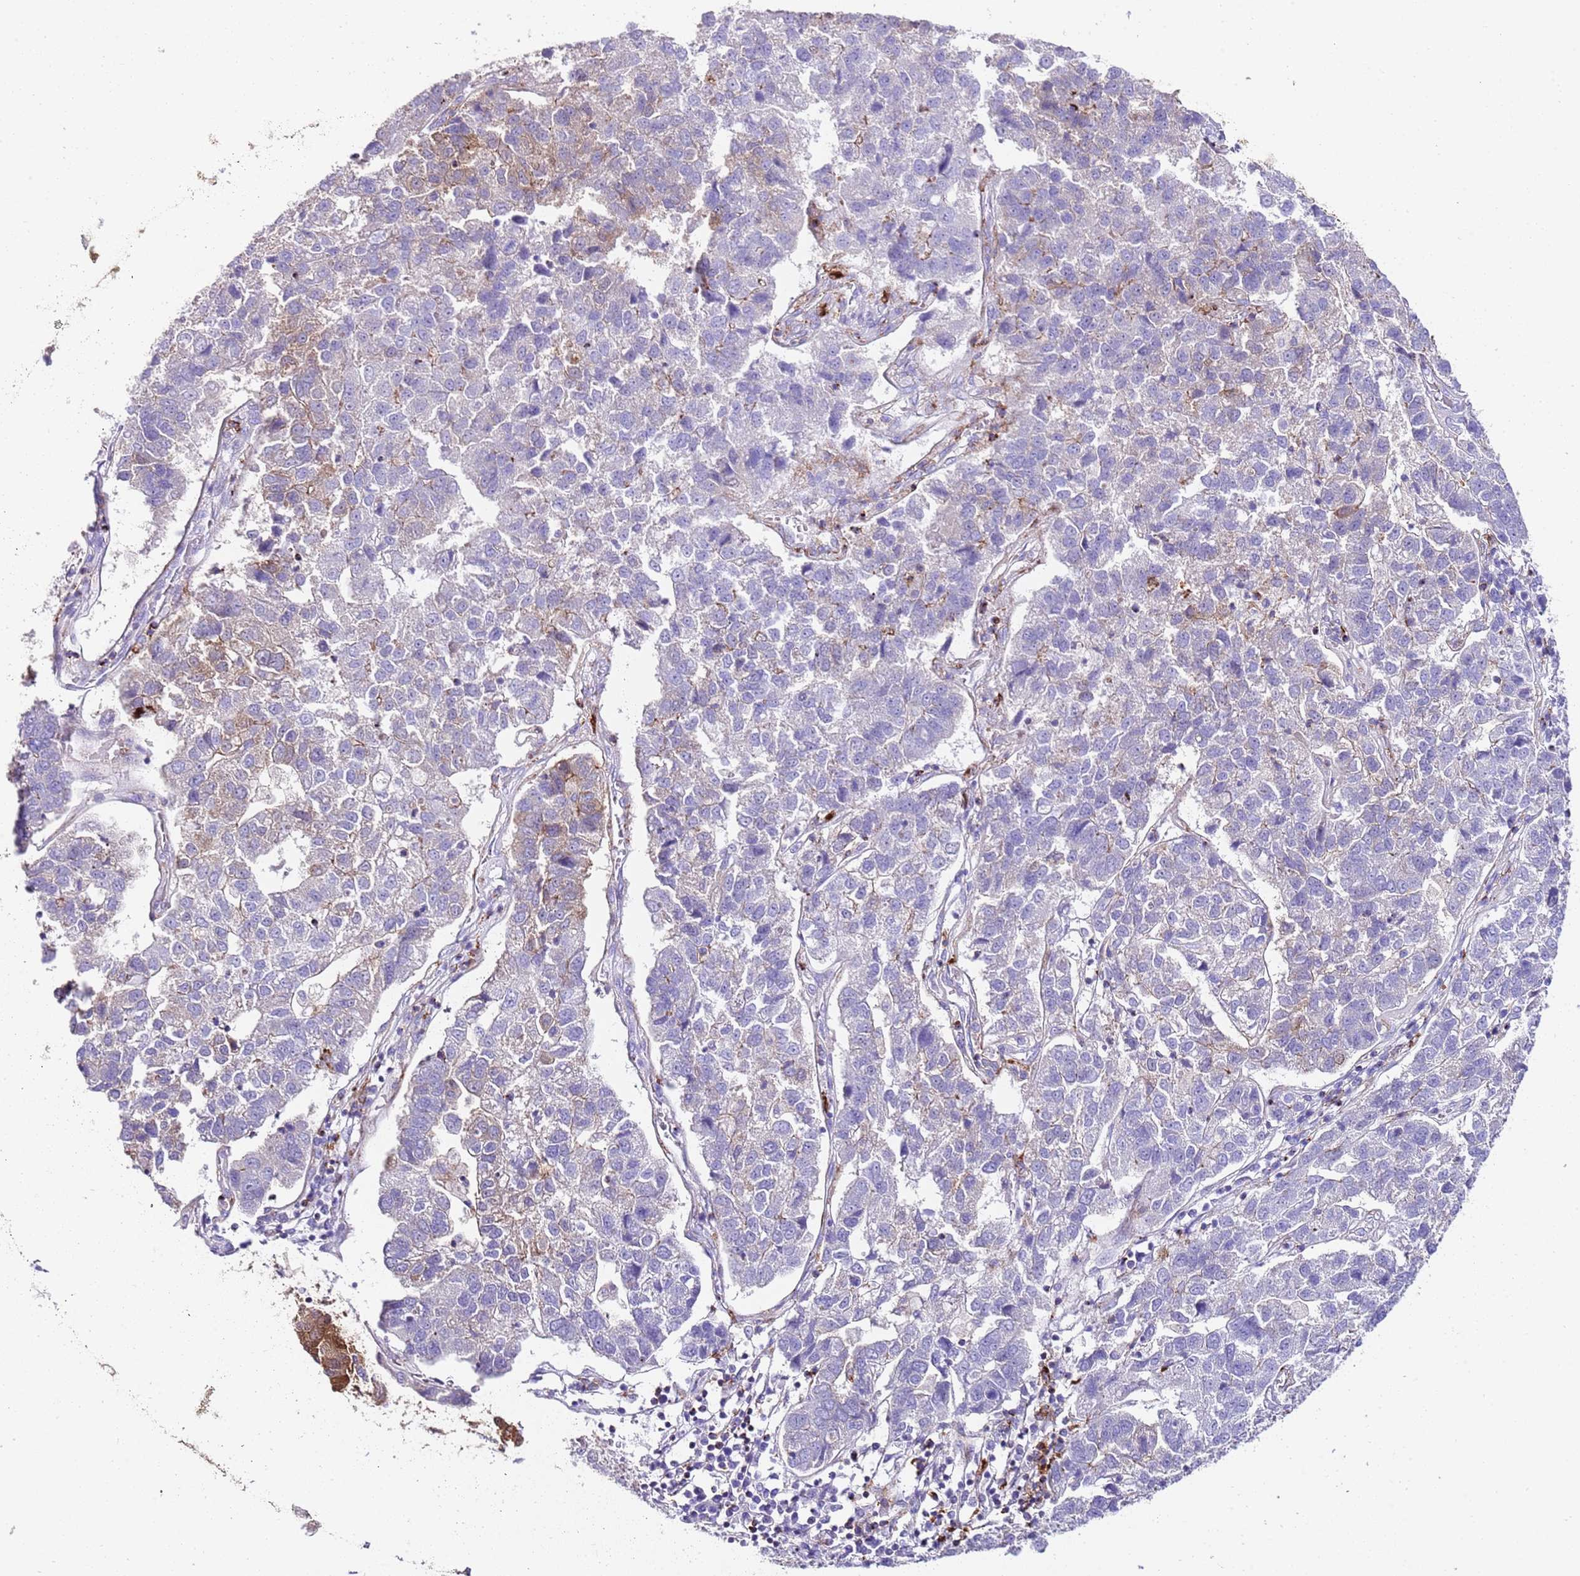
{"staining": {"intensity": "weak", "quantity": "<25%", "location": "cytoplasmic/membranous"}, "tissue": "pancreatic cancer", "cell_type": "Tumor cells", "image_type": "cancer", "snomed": [{"axis": "morphology", "description": "Adenocarcinoma, NOS"}, {"axis": "topography", "description": "Pancreas"}], "caption": "Tumor cells show no significant protein staining in adenocarcinoma (pancreatic).", "gene": "ALDH3A1", "patient": {"sex": "female", "age": 61}}